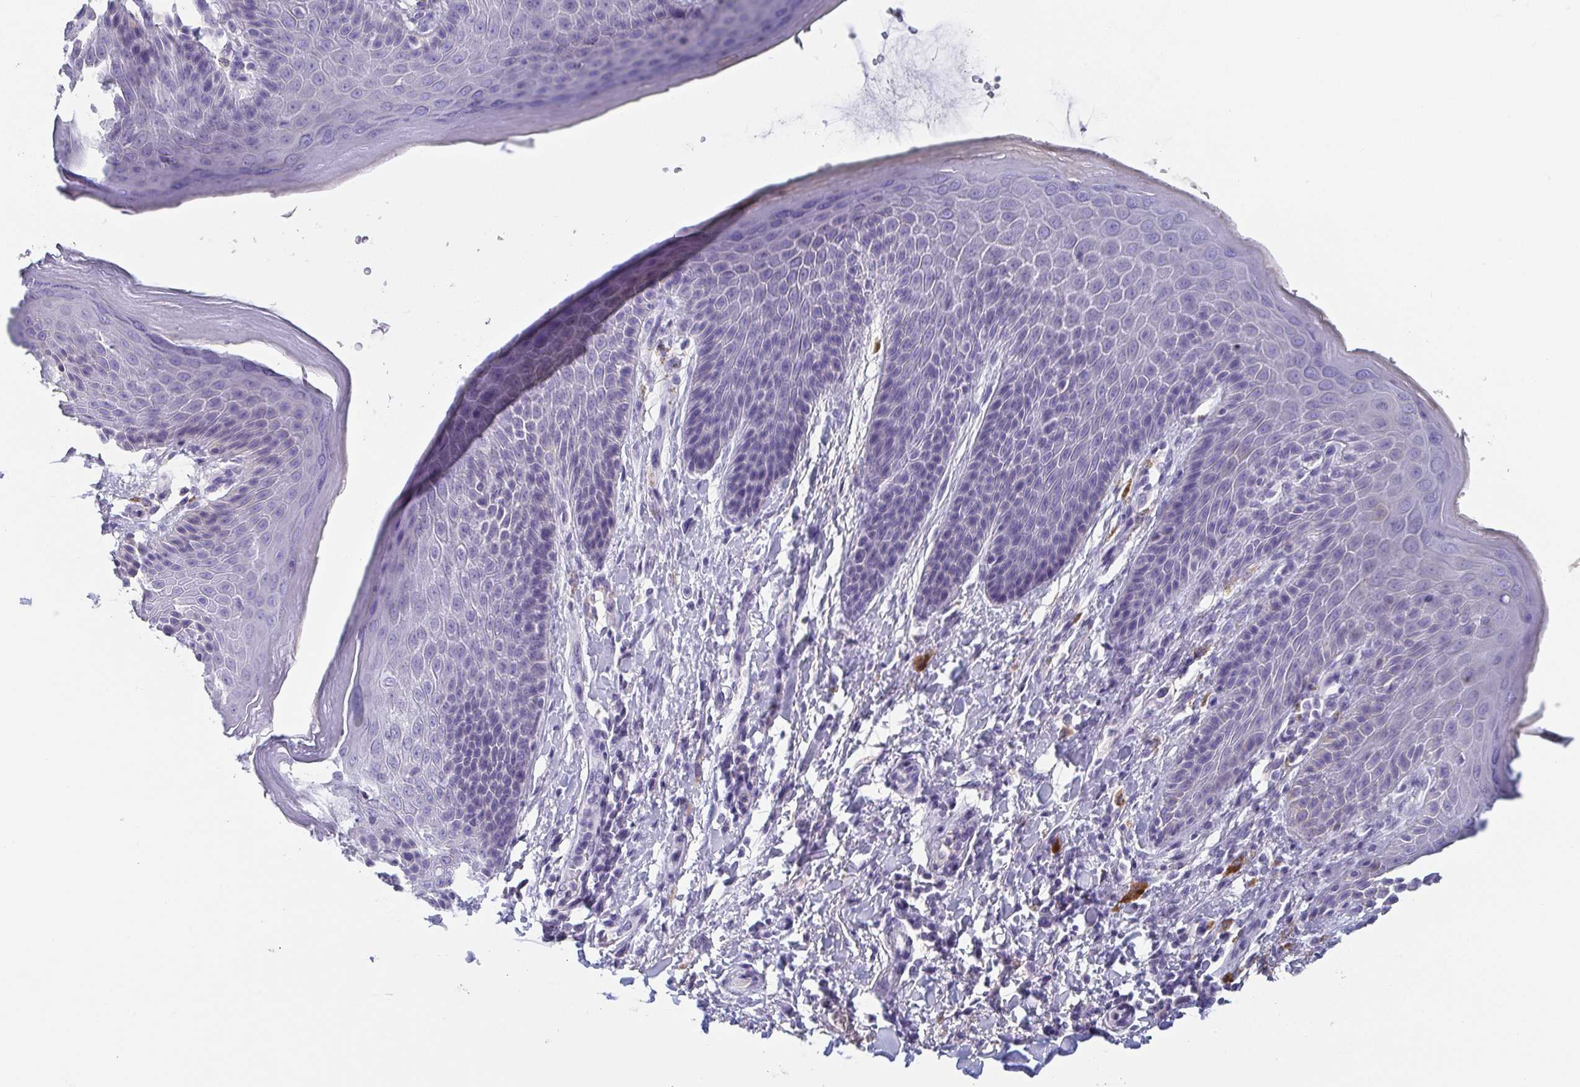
{"staining": {"intensity": "negative", "quantity": "none", "location": "none"}, "tissue": "skin", "cell_type": "Epidermal cells", "image_type": "normal", "snomed": [{"axis": "morphology", "description": "Normal tissue, NOS"}, {"axis": "topography", "description": "Anal"}, {"axis": "topography", "description": "Peripheral nerve tissue"}], "caption": "This is an immunohistochemistry image of unremarkable skin. There is no staining in epidermal cells.", "gene": "ITLN1", "patient": {"sex": "male", "age": 51}}